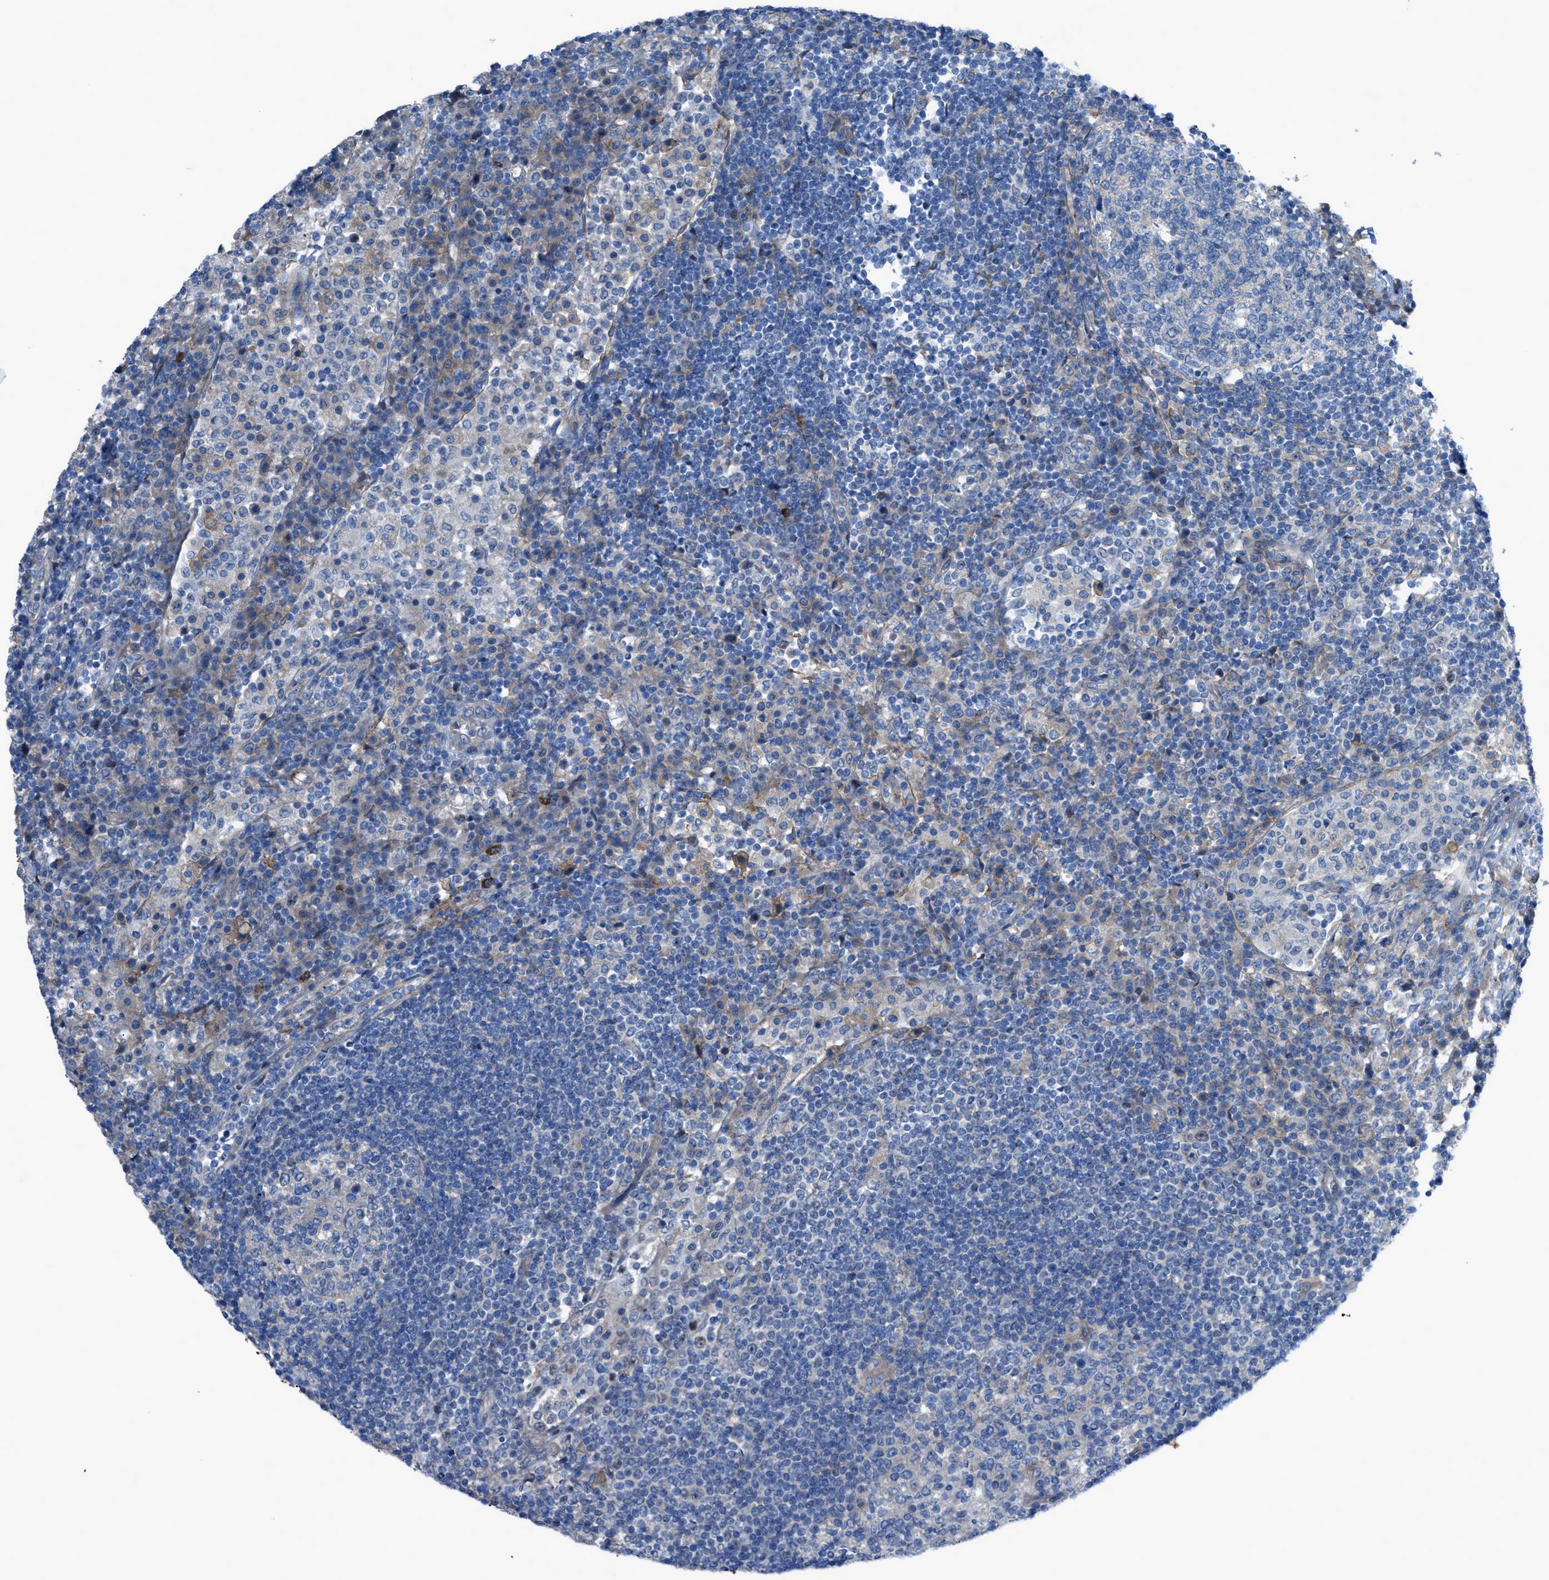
{"staining": {"intensity": "negative", "quantity": "none", "location": "none"}, "tissue": "lymph node", "cell_type": "Germinal center cells", "image_type": "normal", "snomed": [{"axis": "morphology", "description": "Normal tissue, NOS"}, {"axis": "topography", "description": "Lymph node"}], "caption": "IHC image of normal lymph node: lymph node stained with DAB (3,3'-diaminobenzidine) displays no significant protein positivity in germinal center cells. (Brightfield microscopy of DAB immunohistochemistry (IHC) at high magnification).", "gene": "EGFR", "patient": {"sex": "female", "age": 53}}